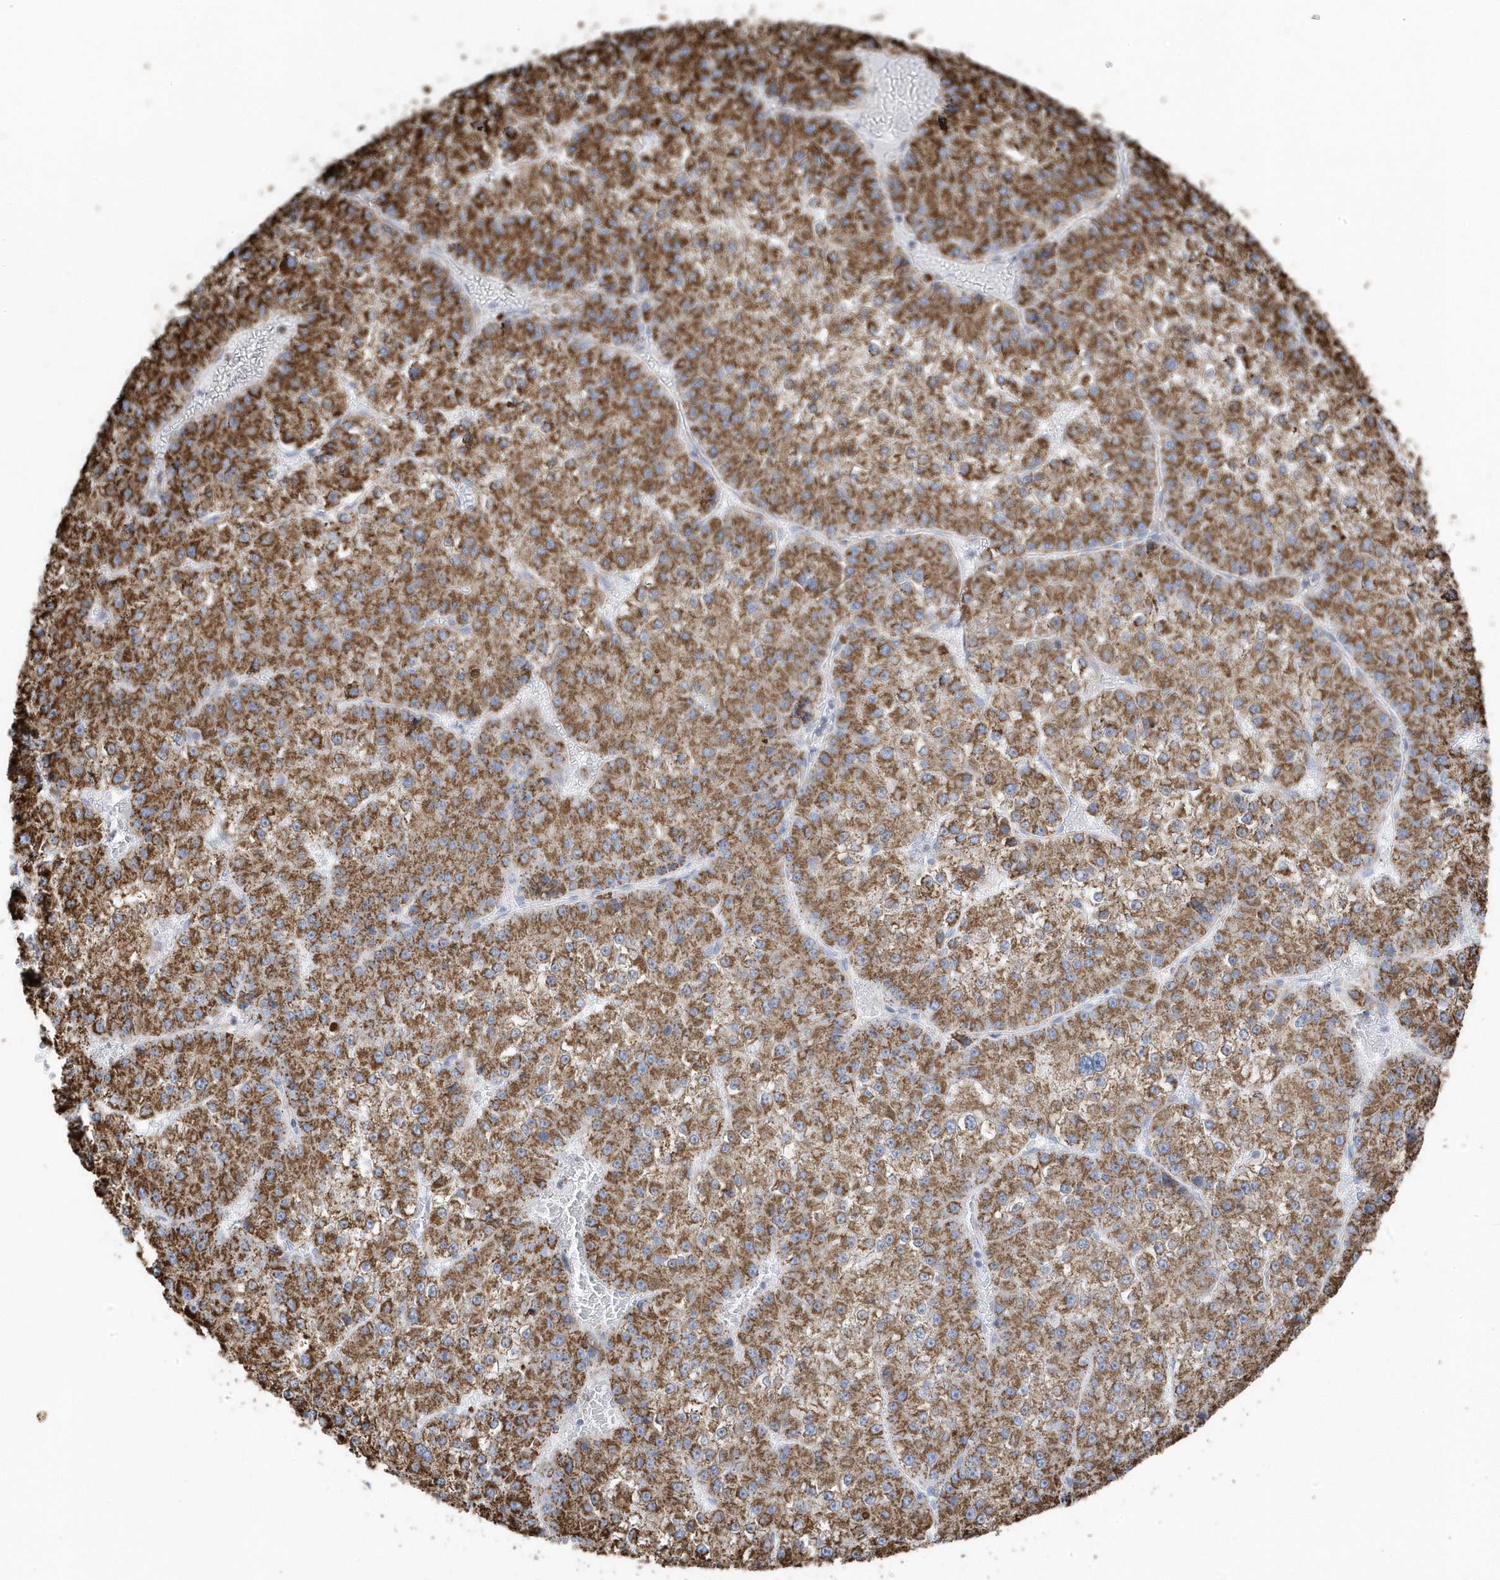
{"staining": {"intensity": "moderate", "quantity": ">75%", "location": "cytoplasmic/membranous"}, "tissue": "liver cancer", "cell_type": "Tumor cells", "image_type": "cancer", "snomed": [{"axis": "morphology", "description": "Carcinoma, Hepatocellular, NOS"}, {"axis": "topography", "description": "Liver"}], "caption": "An immunohistochemistry (IHC) micrograph of tumor tissue is shown. Protein staining in brown highlights moderate cytoplasmic/membranous positivity in liver hepatocellular carcinoma within tumor cells.", "gene": "GTPBP8", "patient": {"sex": "female", "age": 73}}